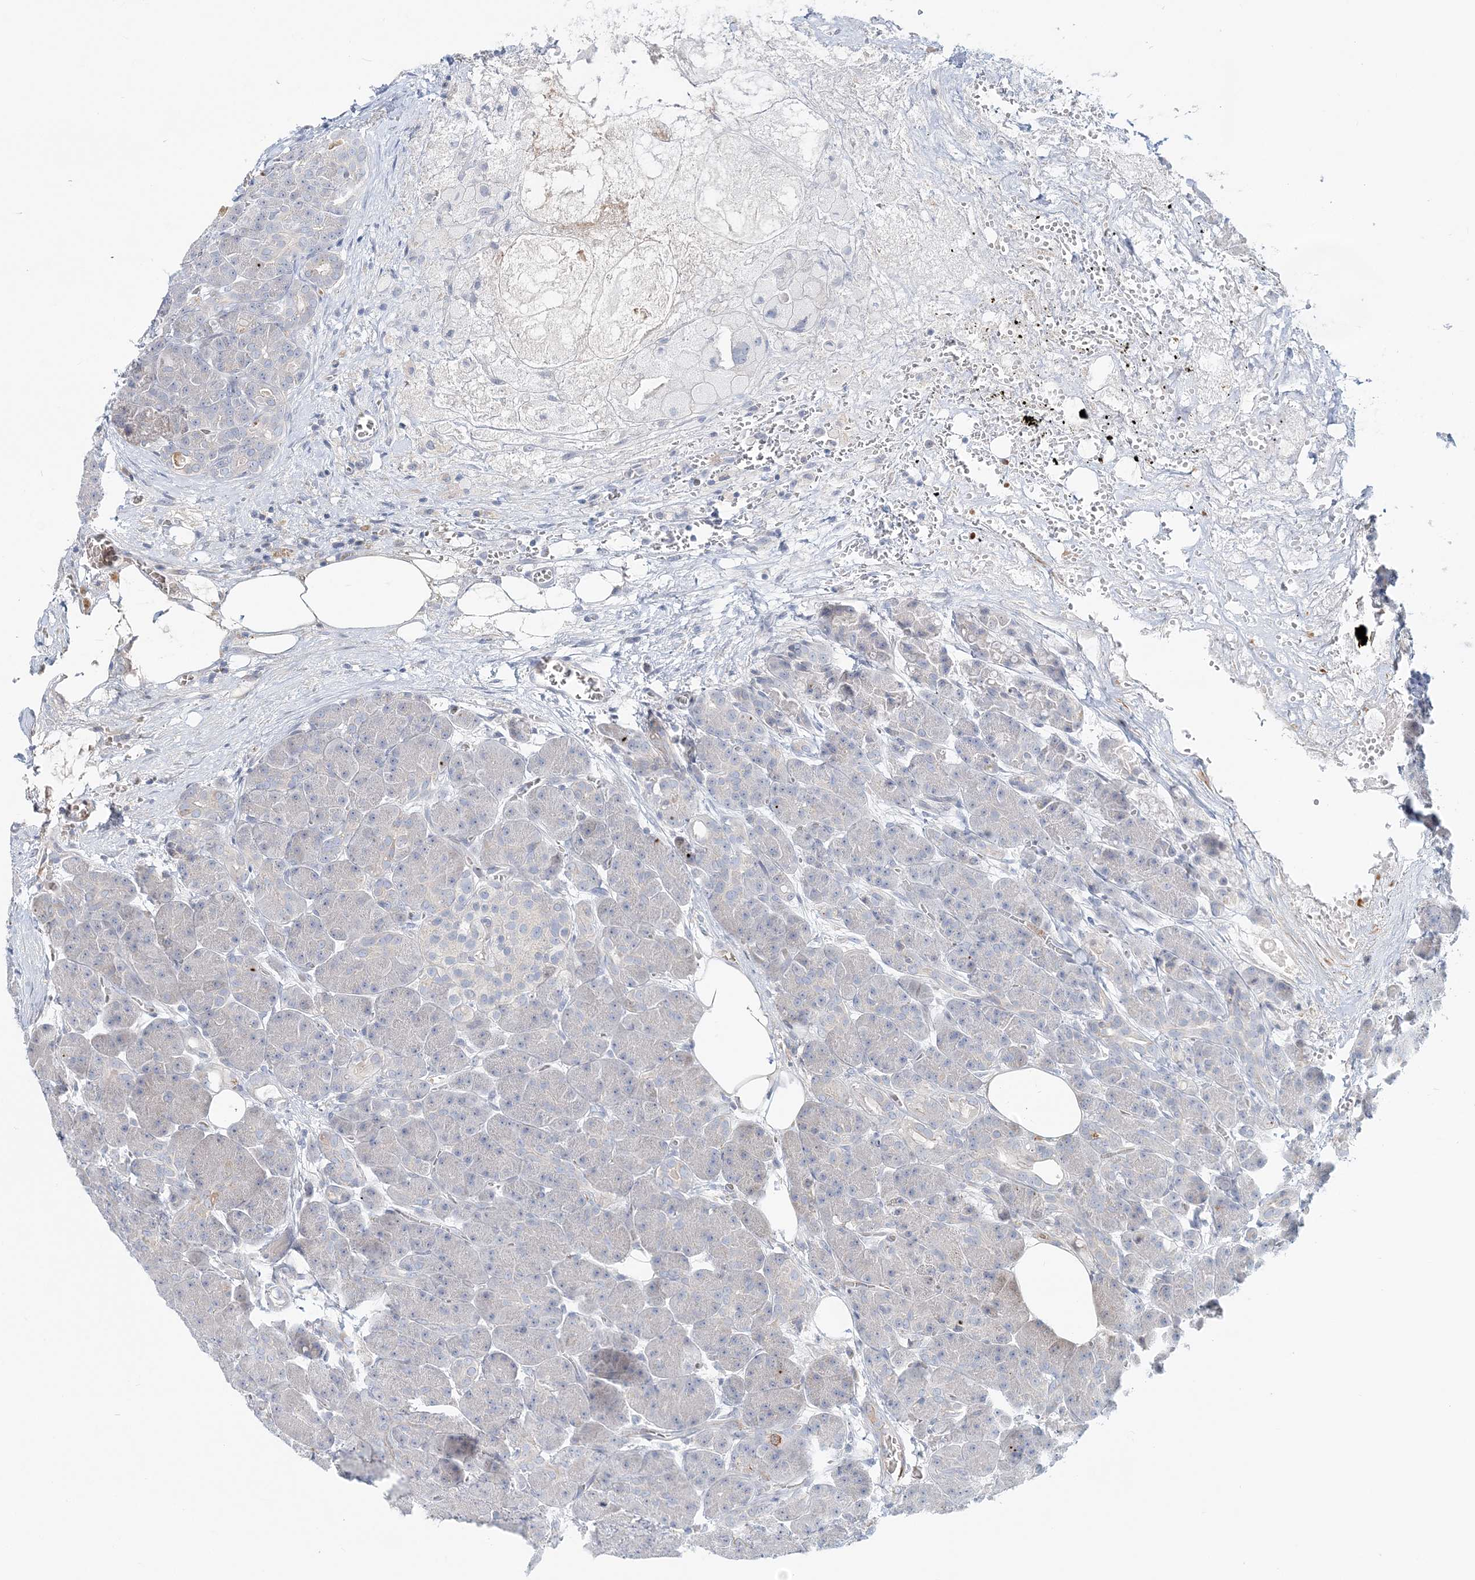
{"staining": {"intensity": "moderate", "quantity": "<25%", "location": "cytoplasmic/membranous"}, "tissue": "pancreas", "cell_type": "Exocrine glandular cells", "image_type": "normal", "snomed": [{"axis": "morphology", "description": "Normal tissue, NOS"}, {"axis": "topography", "description": "Pancreas"}], "caption": "Human pancreas stained for a protein (brown) shows moderate cytoplasmic/membranous positive positivity in about <25% of exocrine glandular cells.", "gene": "DNAH5", "patient": {"sex": "male", "age": 63}}